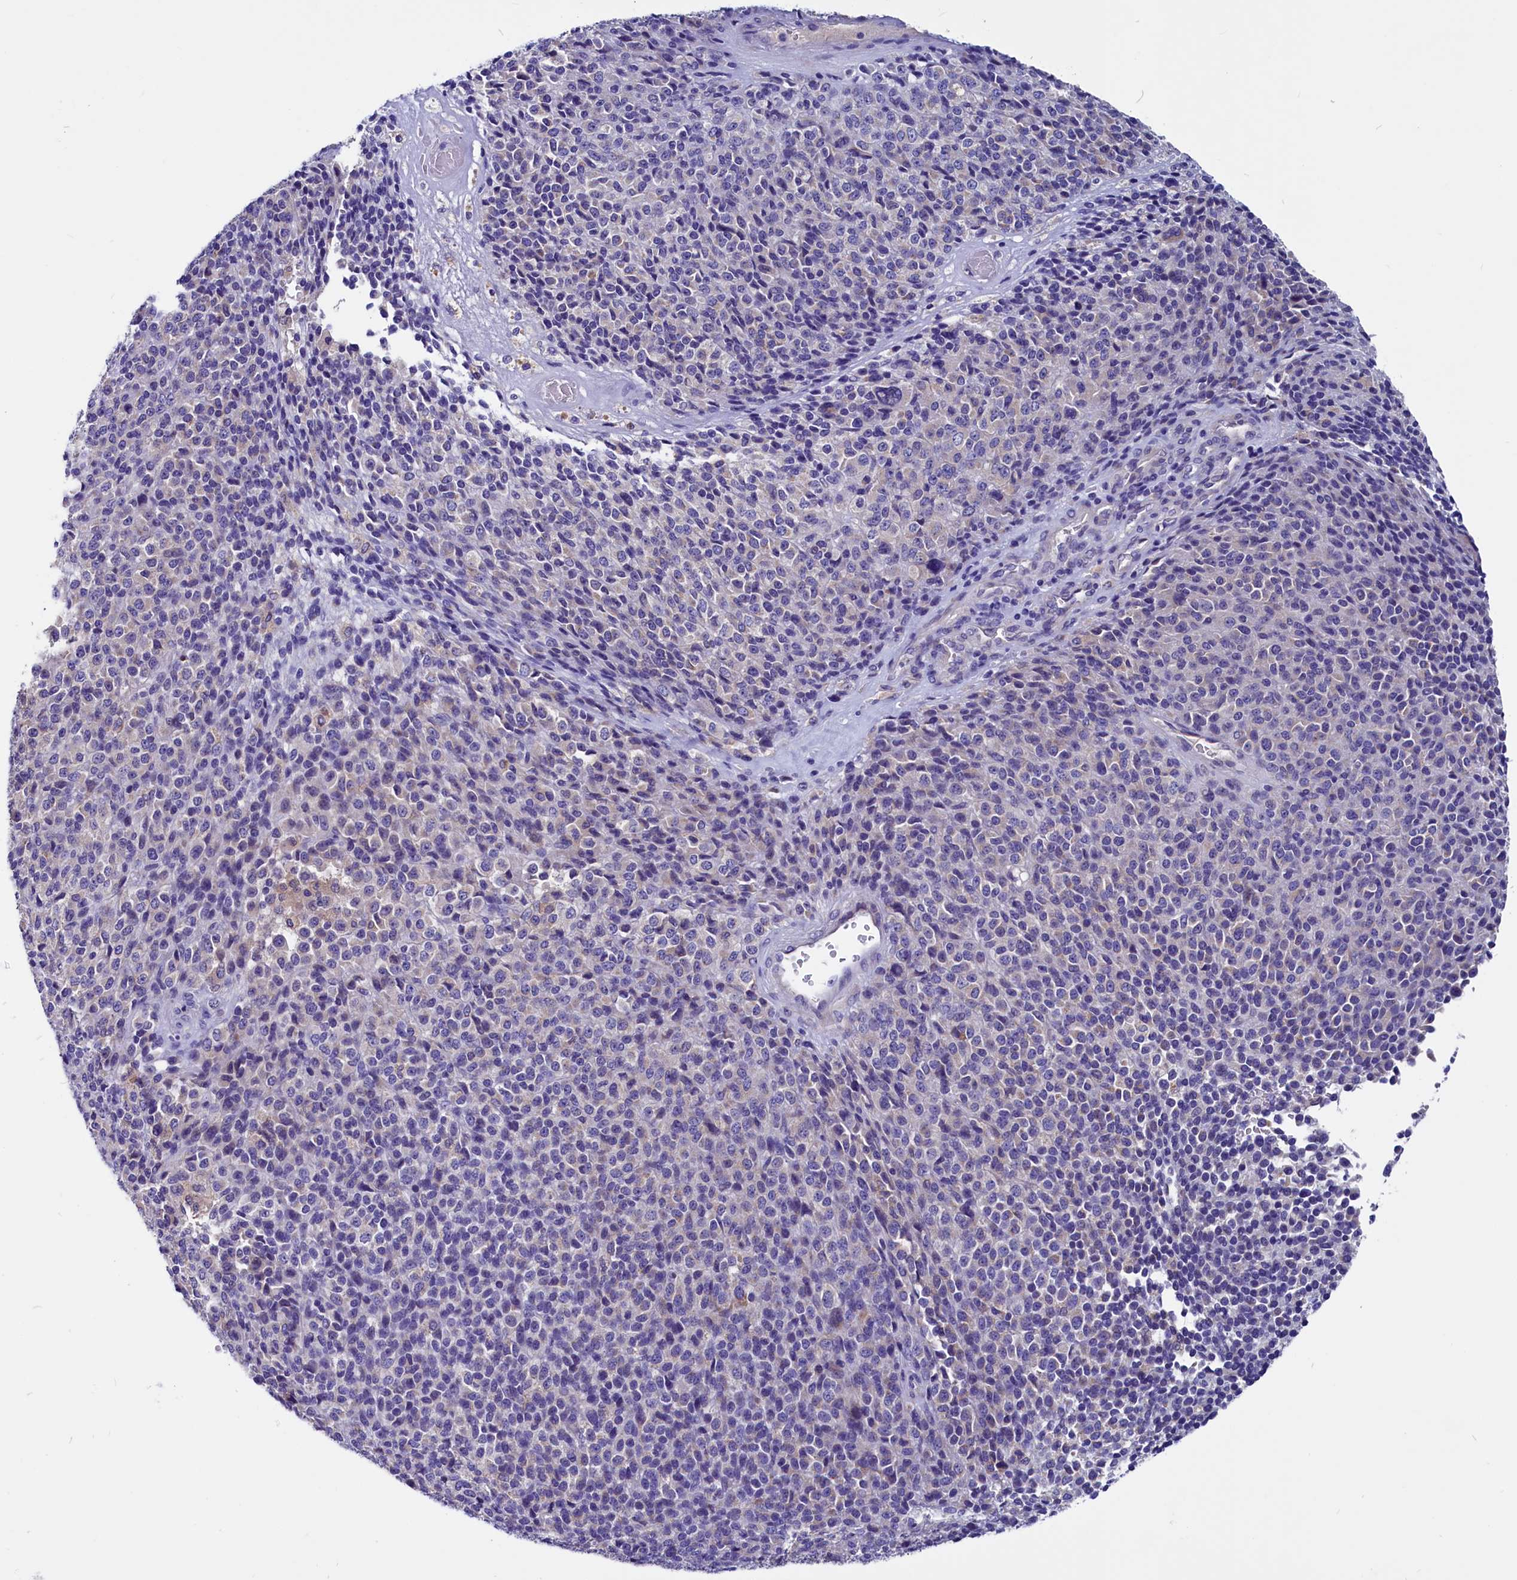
{"staining": {"intensity": "negative", "quantity": "none", "location": "none"}, "tissue": "melanoma", "cell_type": "Tumor cells", "image_type": "cancer", "snomed": [{"axis": "morphology", "description": "Malignant melanoma, Metastatic site"}, {"axis": "topography", "description": "Brain"}], "caption": "The image reveals no significant staining in tumor cells of malignant melanoma (metastatic site).", "gene": "CCBE1", "patient": {"sex": "female", "age": 56}}